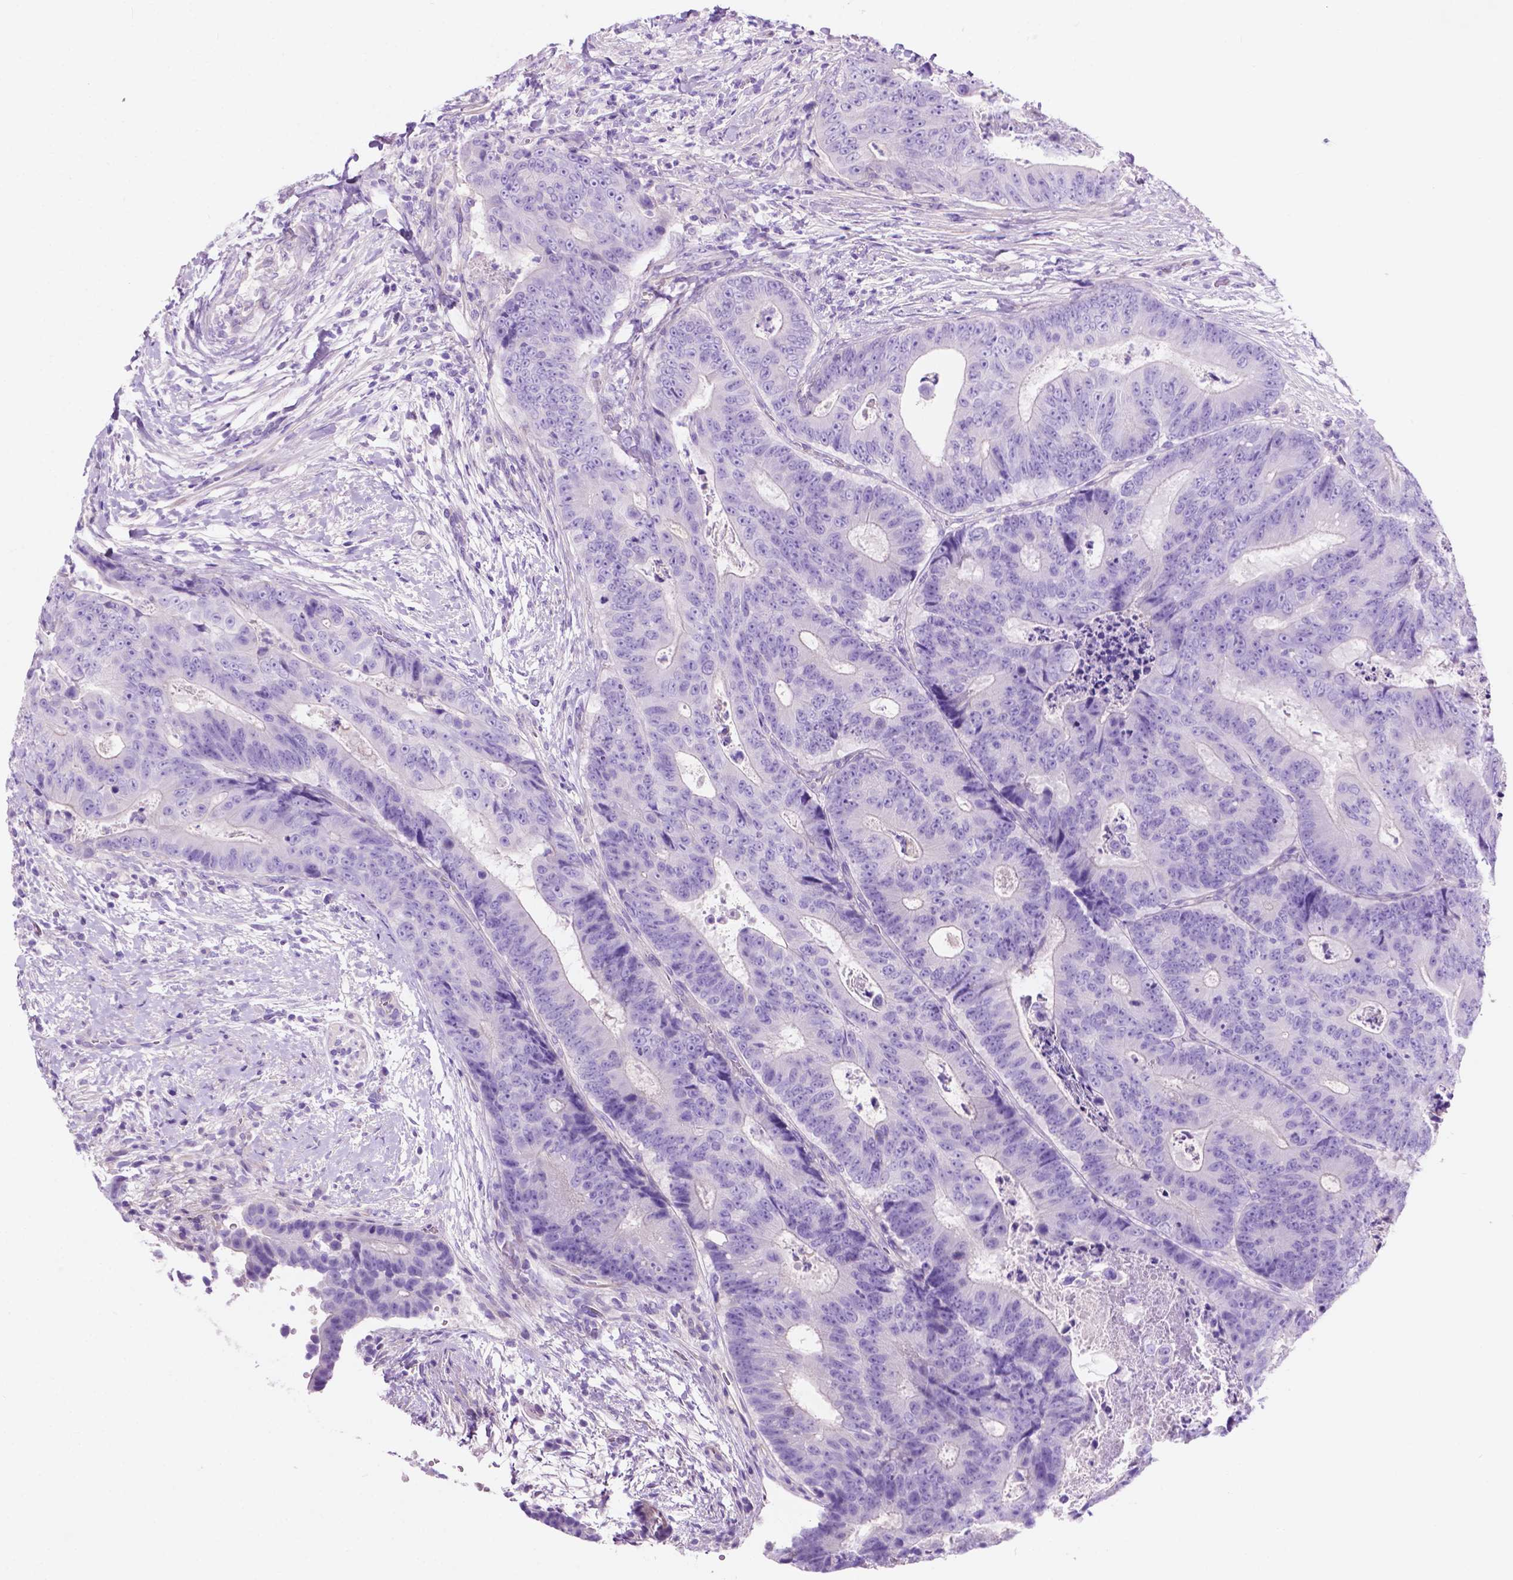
{"staining": {"intensity": "negative", "quantity": "none", "location": "none"}, "tissue": "colorectal cancer", "cell_type": "Tumor cells", "image_type": "cancer", "snomed": [{"axis": "morphology", "description": "Adenocarcinoma, NOS"}, {"axis": "topography", "description": "Colon"}], "caption": "This is an immunohistochemistry (IHC) histopathology image of human adenocarcinoma (colorectal). There is no expression in tumor cells.", "gene": "IGFN1", "patient": {"sex": "female", "age": 48}}